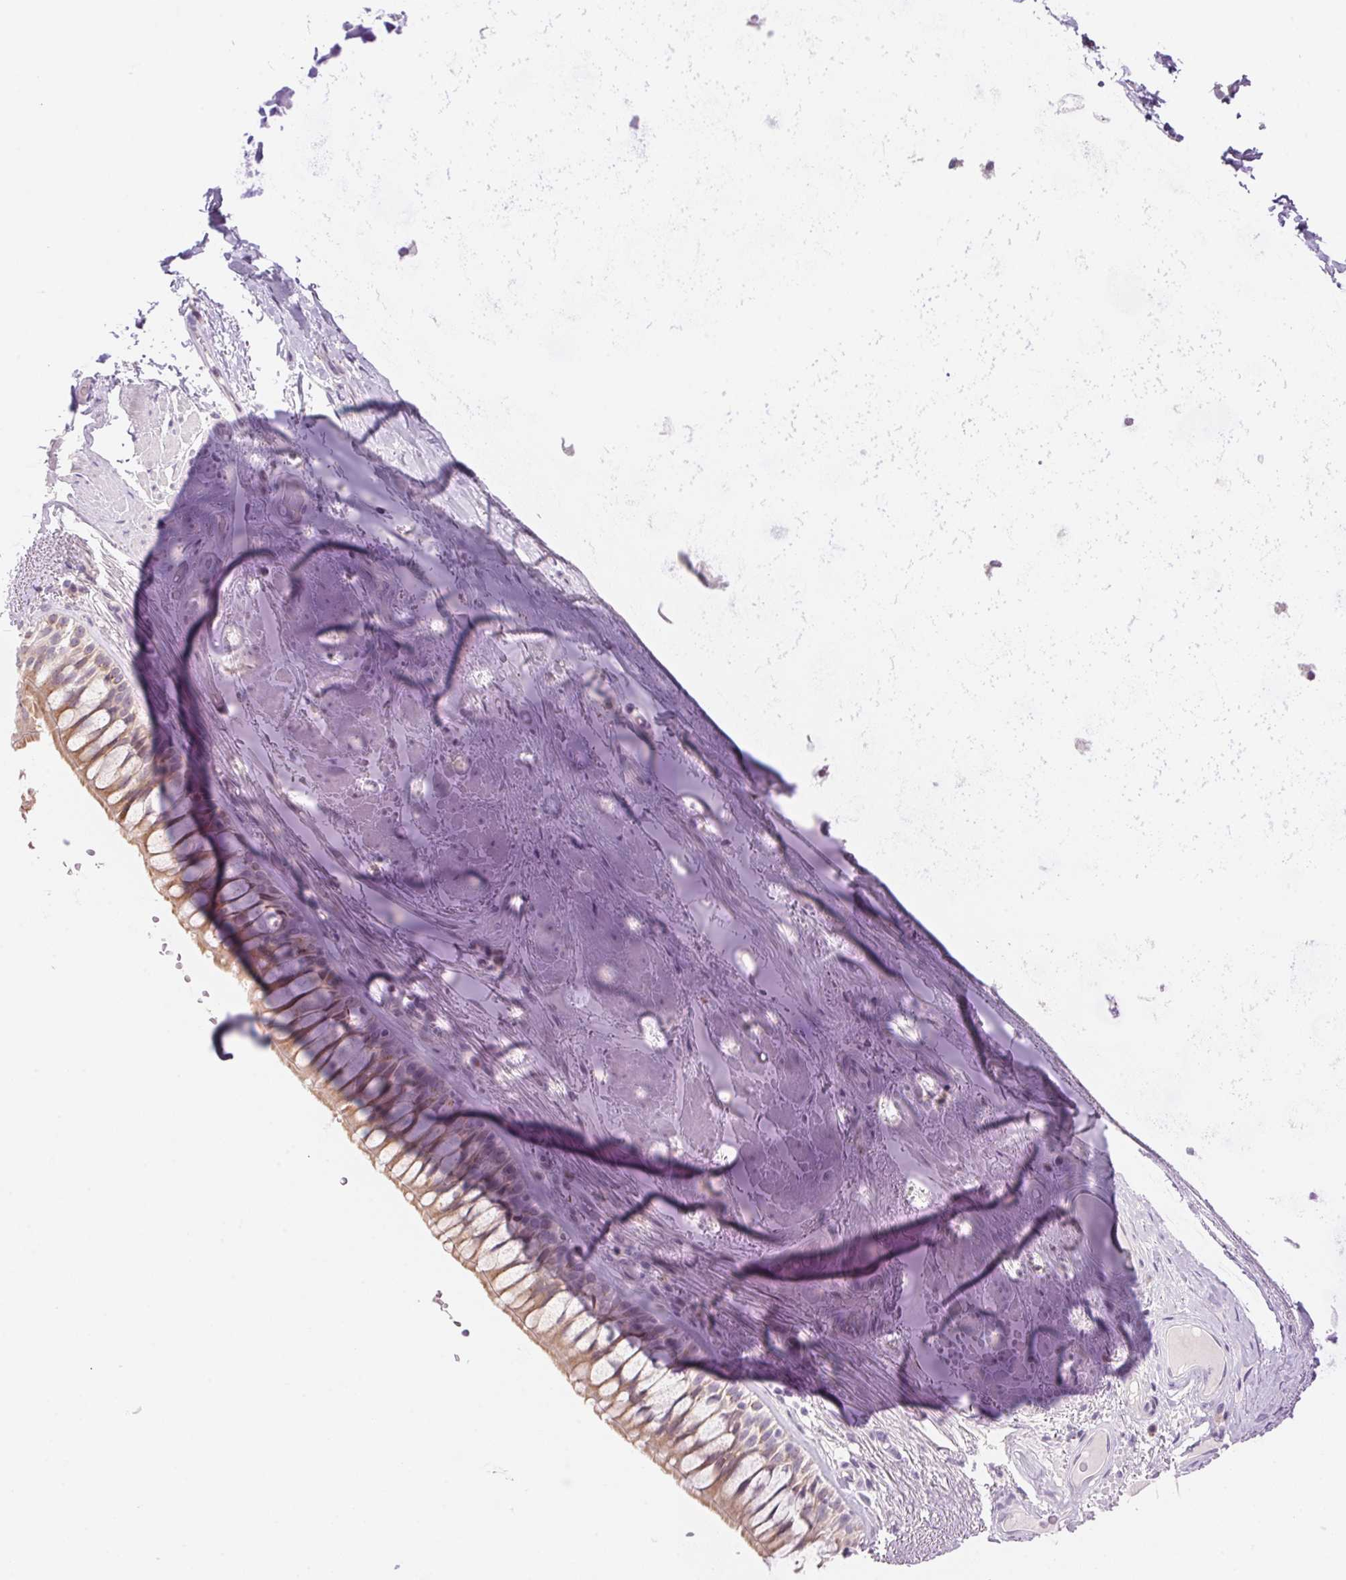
{"staining": {"intensity": "weak", "quantity": "<25%", "location": "cytoplasmic/membranous"}, "tissue": "soft tissue", "cell_type": "Chondrocytes", "image_type": "normal", "snomed": [{"axis": "morphology", "description": "Normal tissue, NOS"}, {"axis": "topography", "description": "Cartilage tissue"}, {"axis": "topography", "description": "Bronchus"}], "caption": "IHC micrograph of normal soft tissue stained for a protein (brown), which displays no expression in chondrocytes. (DAB immunohistochemistry (IHC), high magnification).", "gene": "TEKT1", "patient": {"sex": "male", "age": 64}}